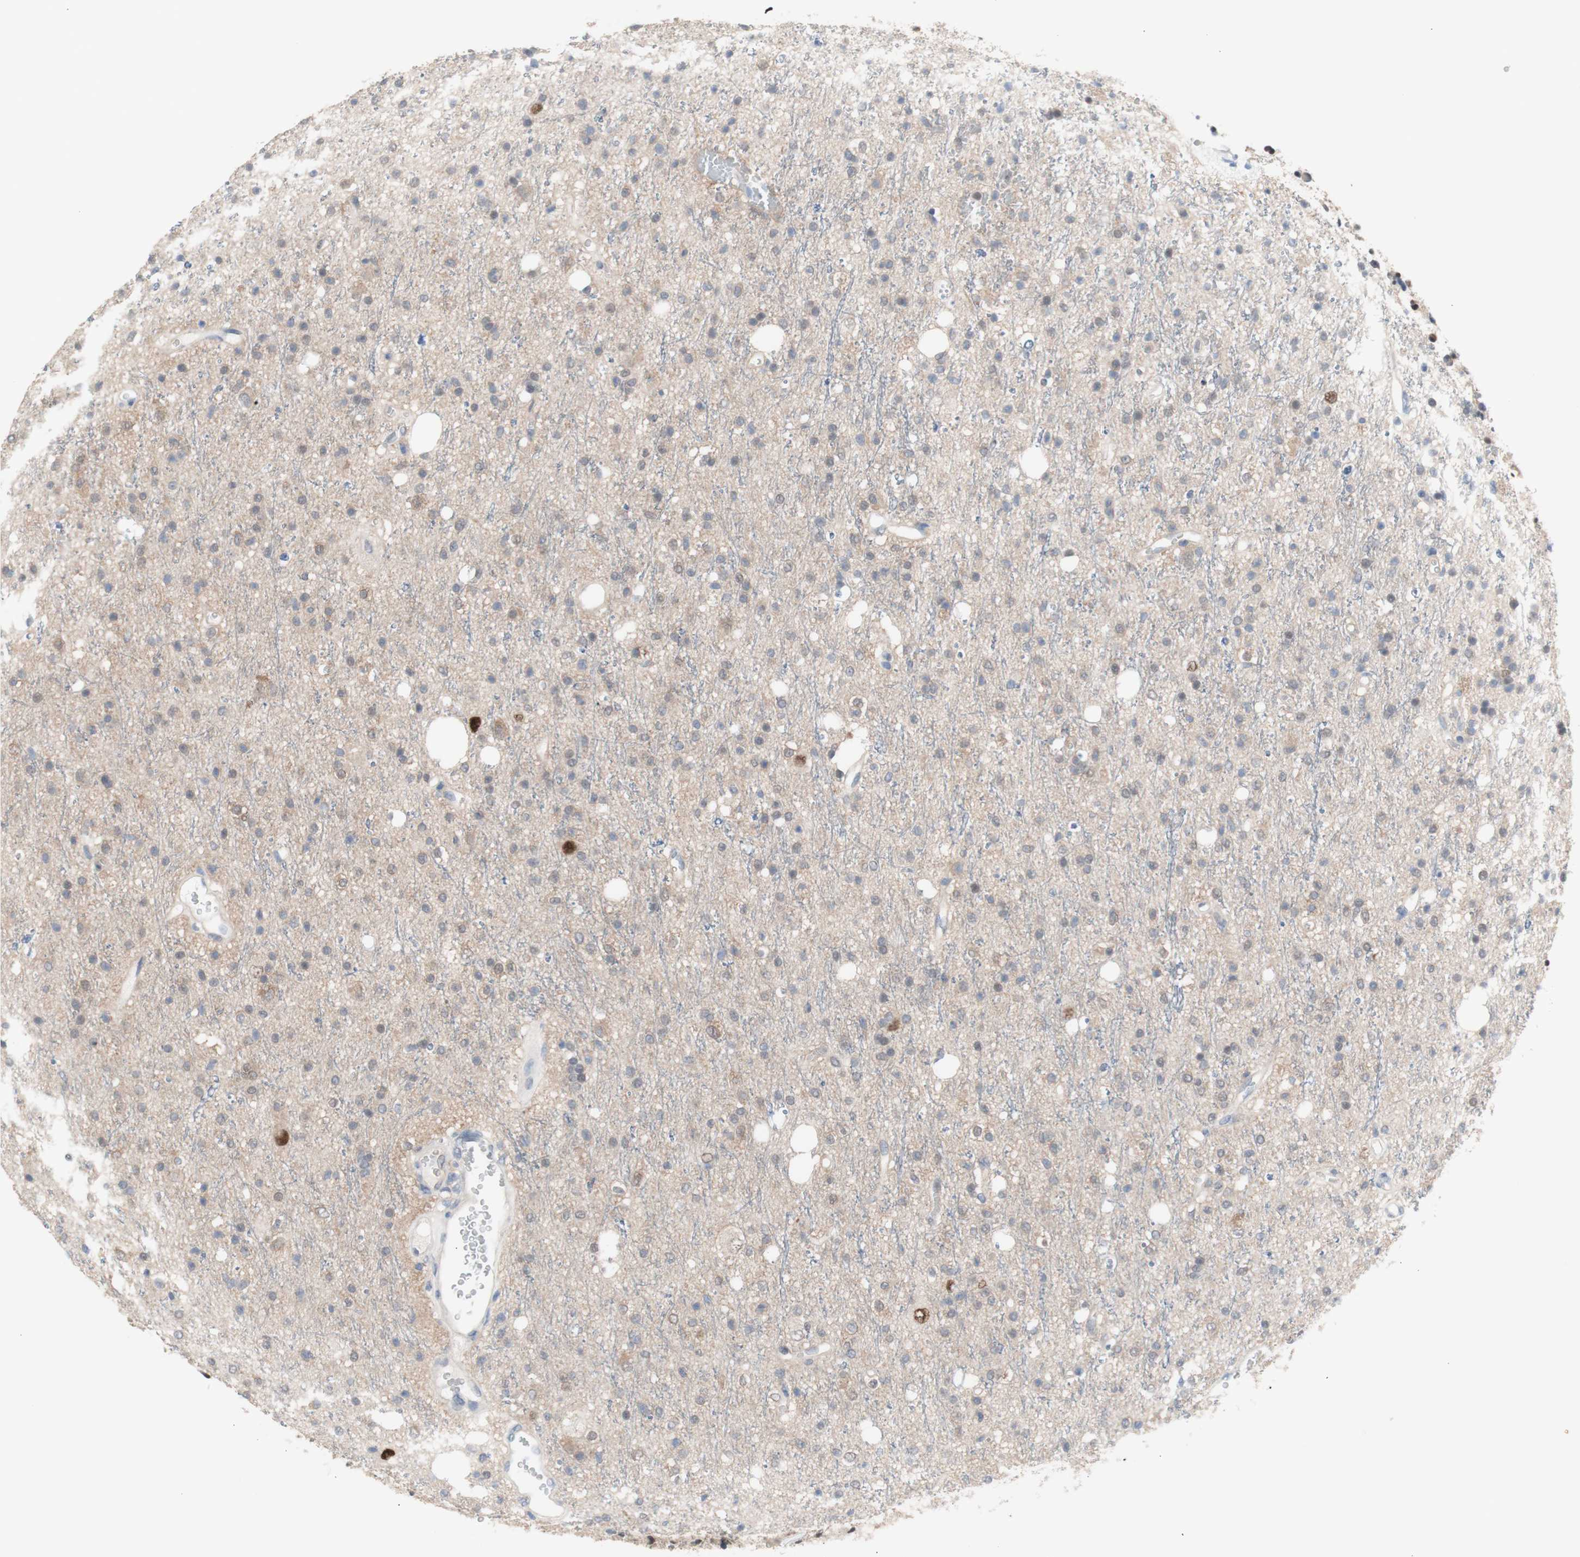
{"staining": {"intensity": "weak", "quantity": ">75%", "location": "cytoplasmic/membranous"}, "tissue": "glioma", "cell_type": "Tumor cells", "image_type": "cancer", "snomed": [{"axis": "morphology", "description": "Glioma, malignant, High grade"}, {"axis": "topography", "description": "Brain"}], "caption": "A histopathology image of high-grade glioma (malignant) stained for a protein shows weak cytoplasmic/membranous brown staining in tumor cells.", "gene": "PRMT5", "patient": {"sex": "male", "age": 47}}